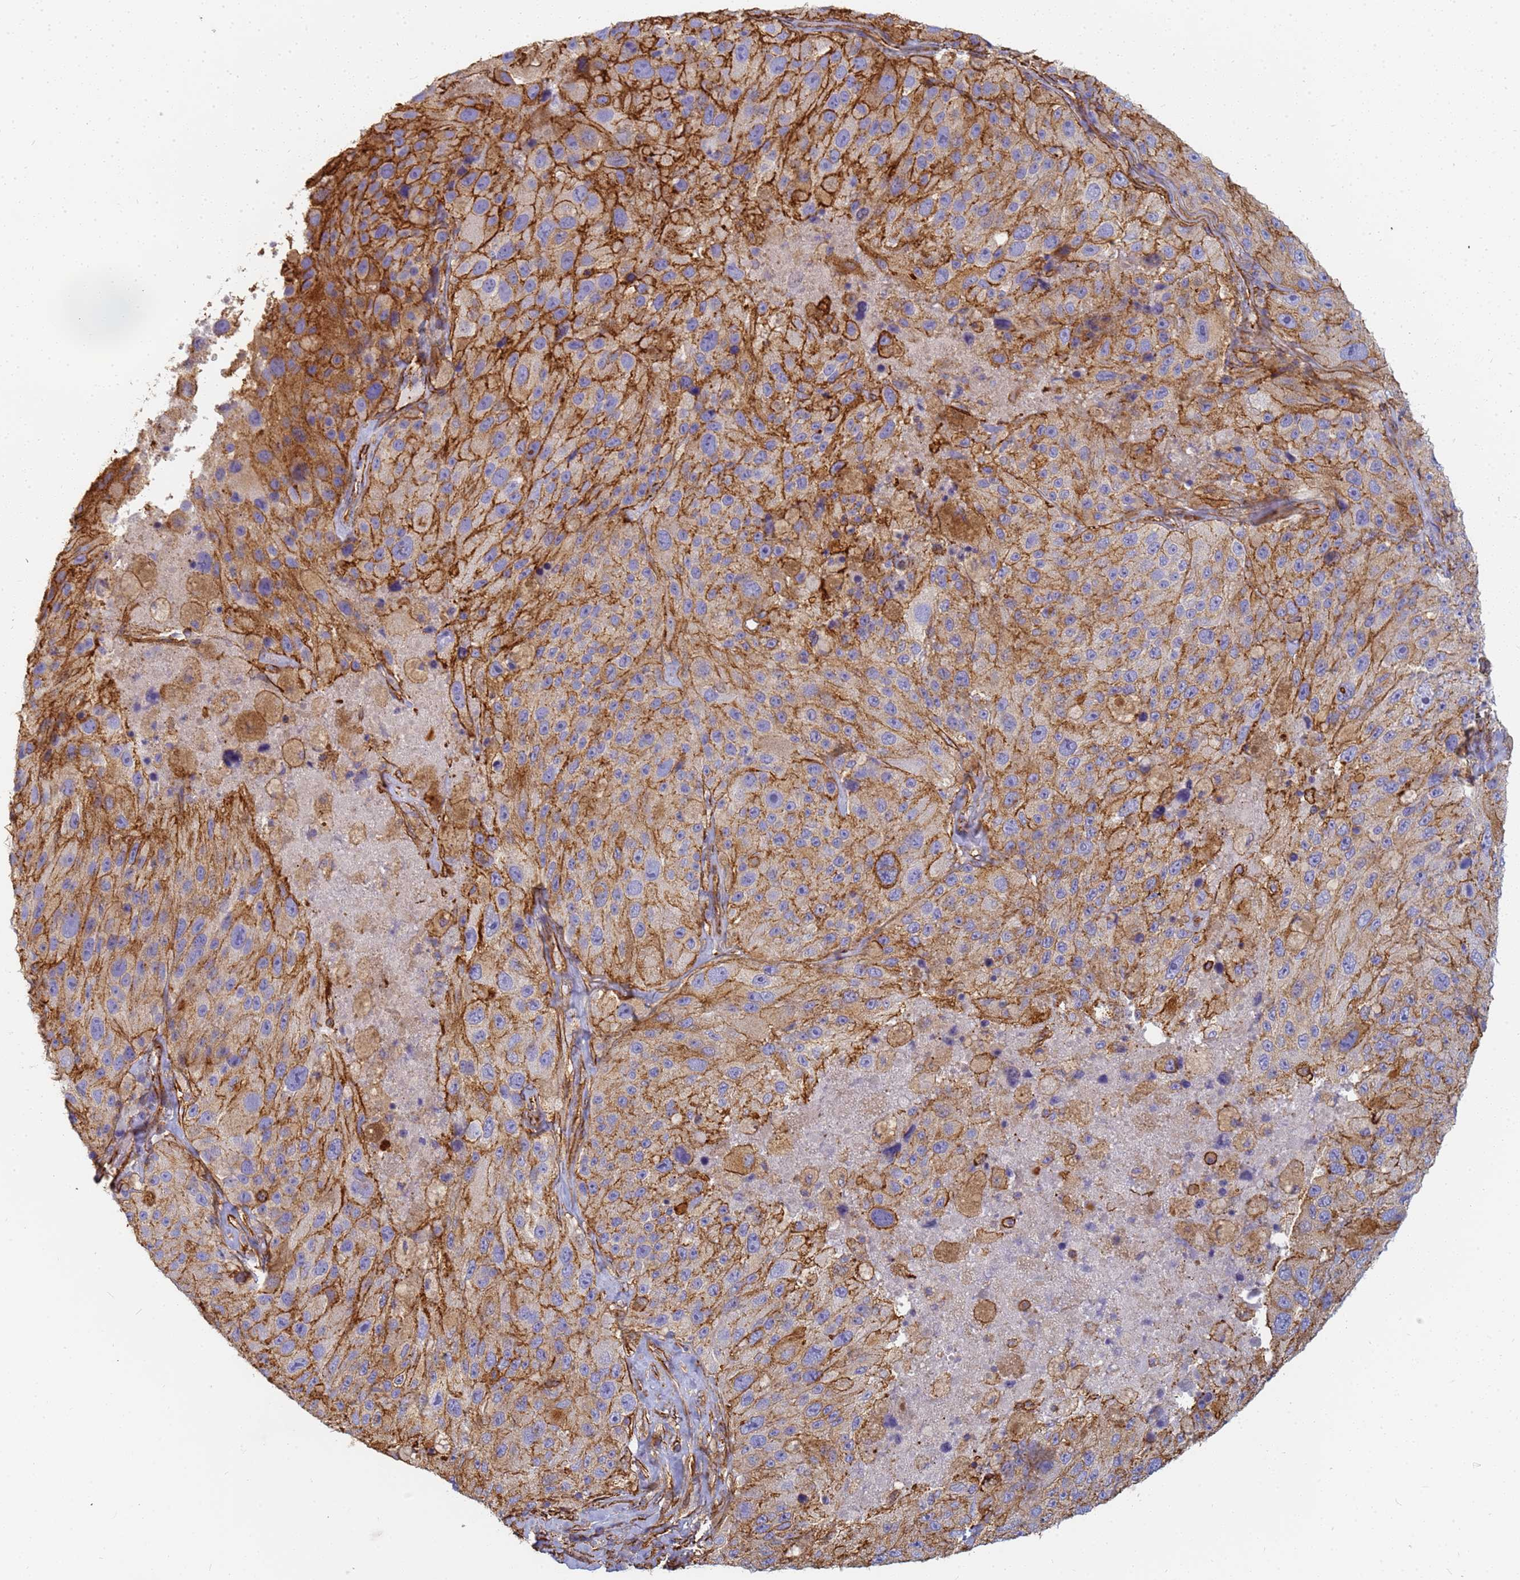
{"staining": {"intensity": "moderate", "quantity": ">75%", "location": "cytoplasmic/membranous"}, "tissue": "melanoma", "cell_type": "Tumor cells", "image_type": "cancer", "snomed": [{"axis": "morphology", "description": "Malignant melanoma, Metastatic site"}, {"axis": "topography", "description": "Lymph node"}], "caption": "Melanoma stained for a protein displays moderate cytoplasmic/membranous positivity in tumor cells. (DAB (3,3'-diaminobenzidine) IHC with brightfield microscopy, high magnification).", "gene": "TPM1", "patient": {"sex": "male", "age": 62}}